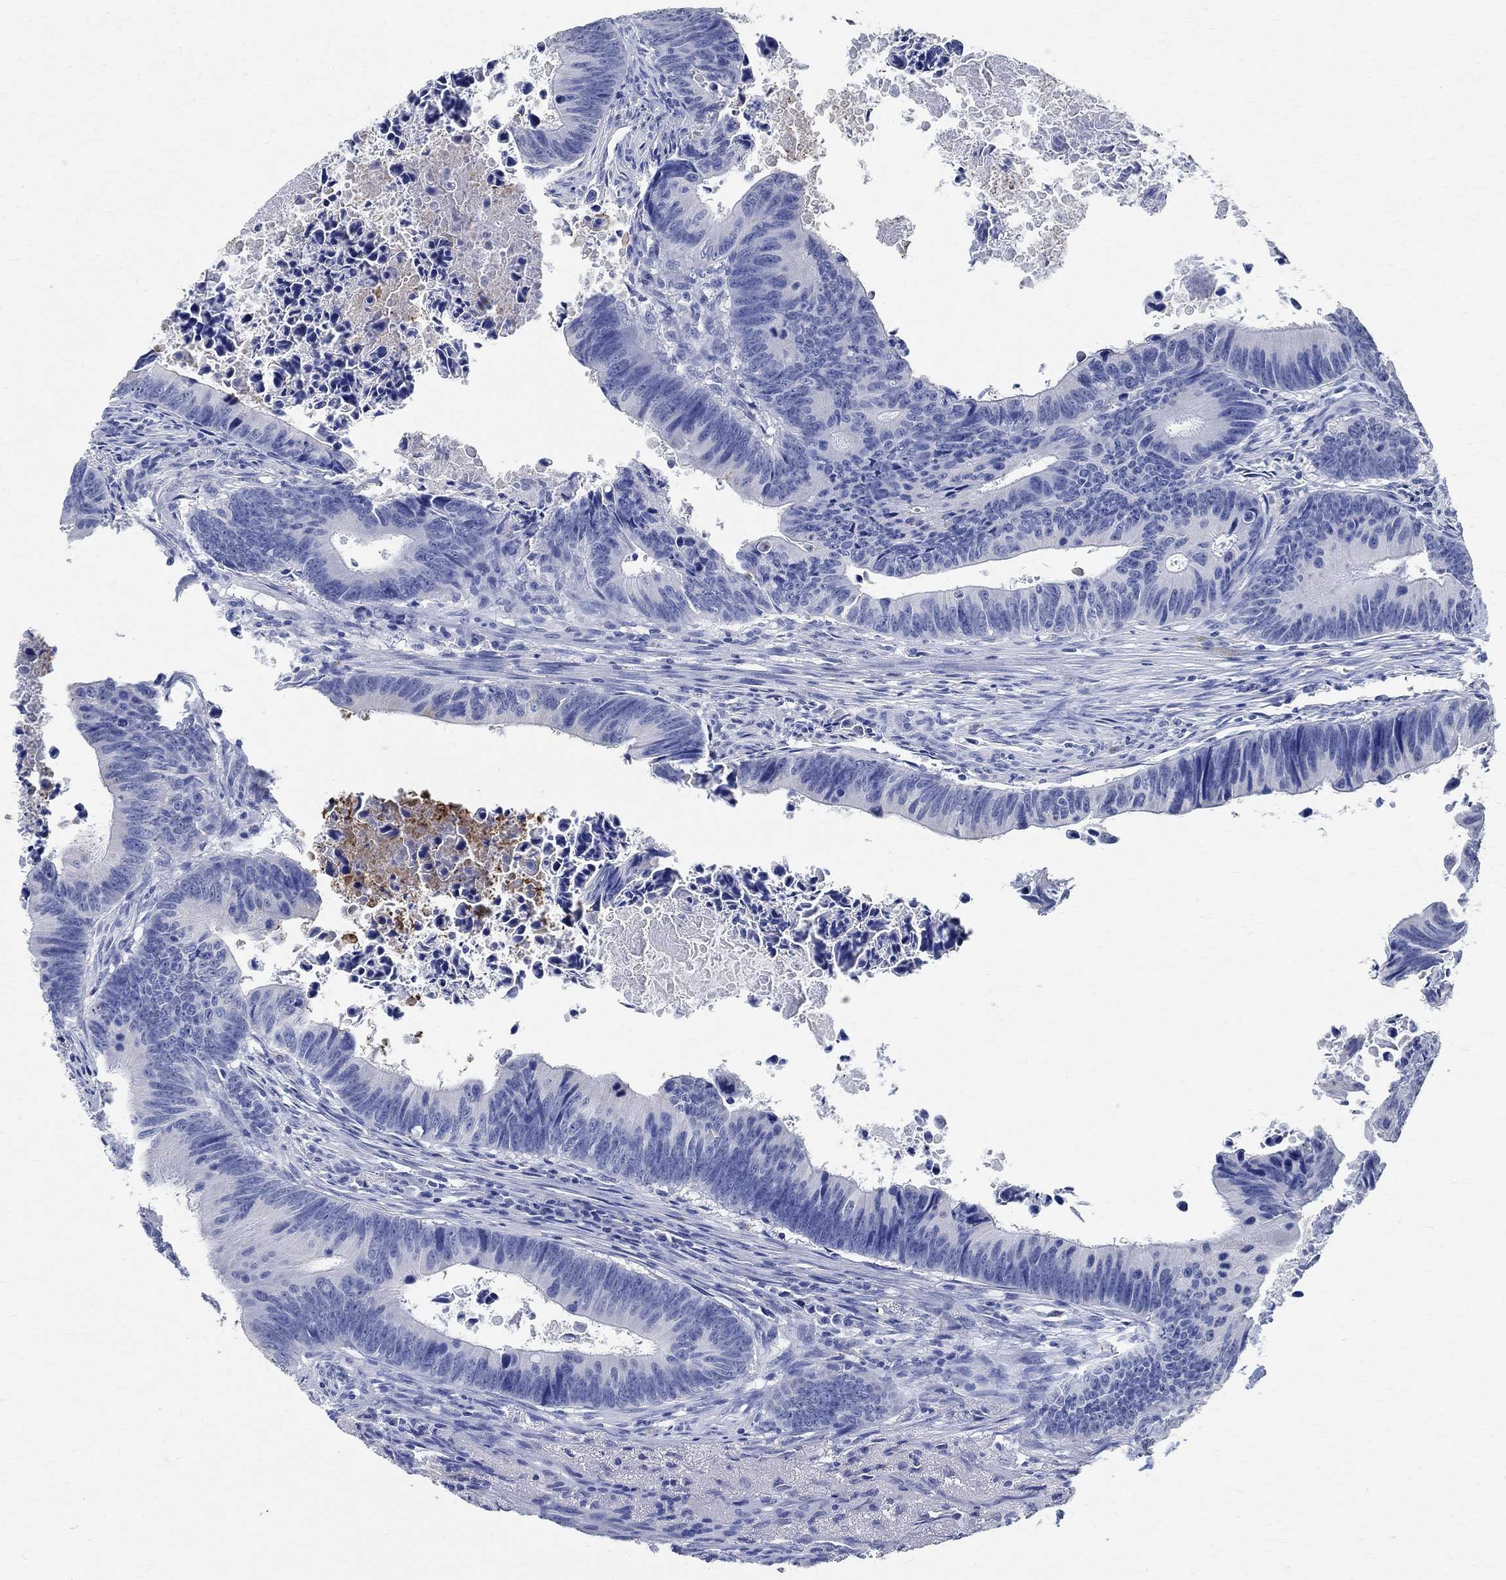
{"staining": {"intensity": "negative", "quantity": "none", "location": "none"}, "tissue": "colorectal cancer", "cell_type": "Tumor cells", "image_type": "cancer", "snomed": [{"axis": "morphology", "description": "Adenocarcinoma, NOS"}, {"axis": "topography", "description": "Colon"}], "caption": "Tumor cells are negative for protein expression in human colorectal cancer (adenocarcinoma).", "gene": "TMEM221", "patient": {"sex": "female", "age": 87}}